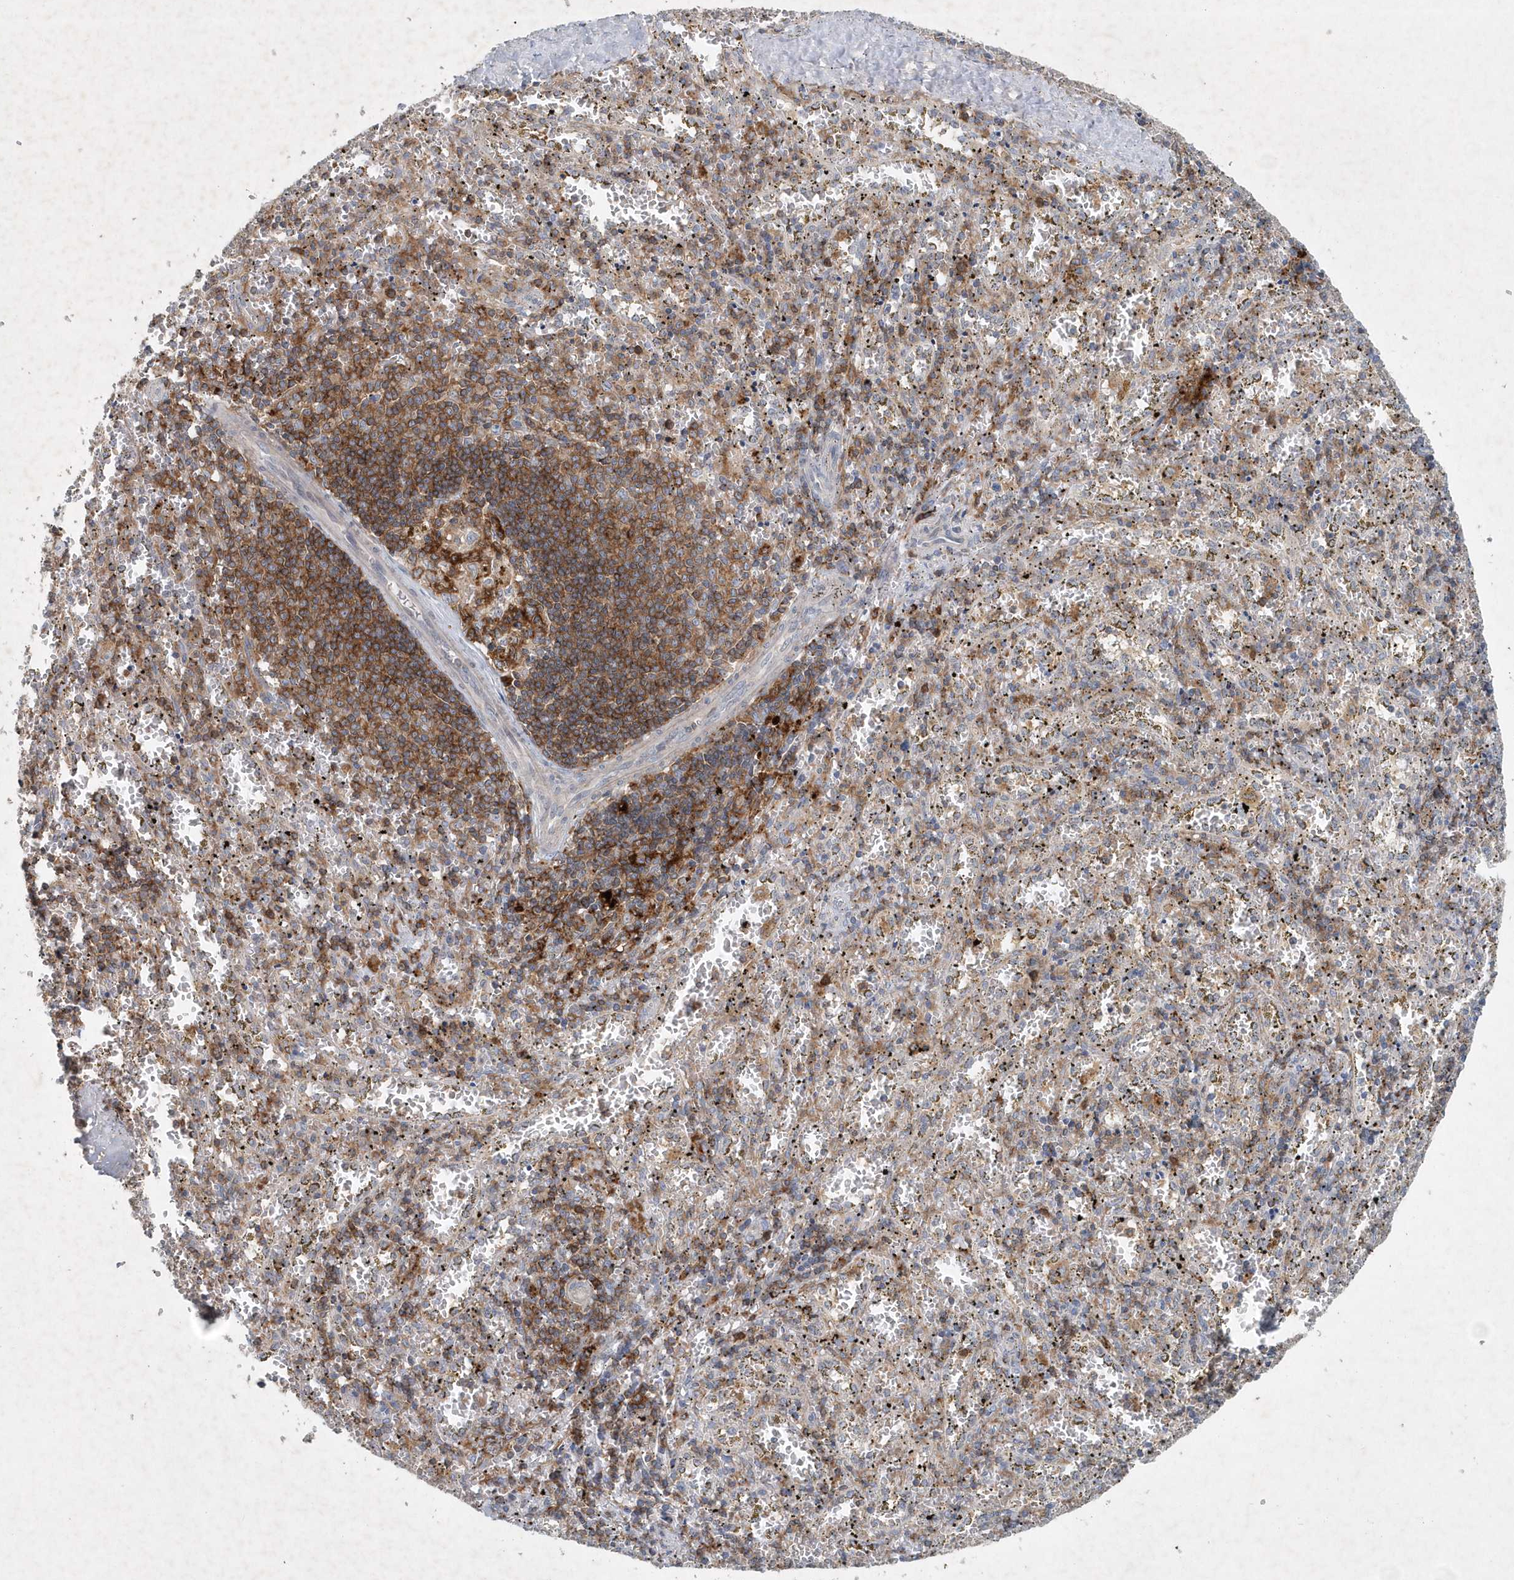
{"staining": {"intensity": "moderate", "quantity": "<25%", "location": "cytoplasmic/membranous"}, "tissue": "spleen", "cell_type": "Cells in red pulp", "image_type": "normal", "snomed": [{"axis": "morphology", "description": "Normal tissue, NOS"}, {"axis": "topography", "description": "Spleen"}], "caption": "Normal spleen reveals moderate cytoplasmic/membranous expression in approximately <25% of cells in red pulp, visualized by immunohistochemistry. Using DAB (3,3'-diaminobenzidine) (brown) and hematoxylin (blue) stains, captured at high magnification using brightfield microscopy.", "gene": "P2RY10", "patient": {"sex": "male", "age": 11}}